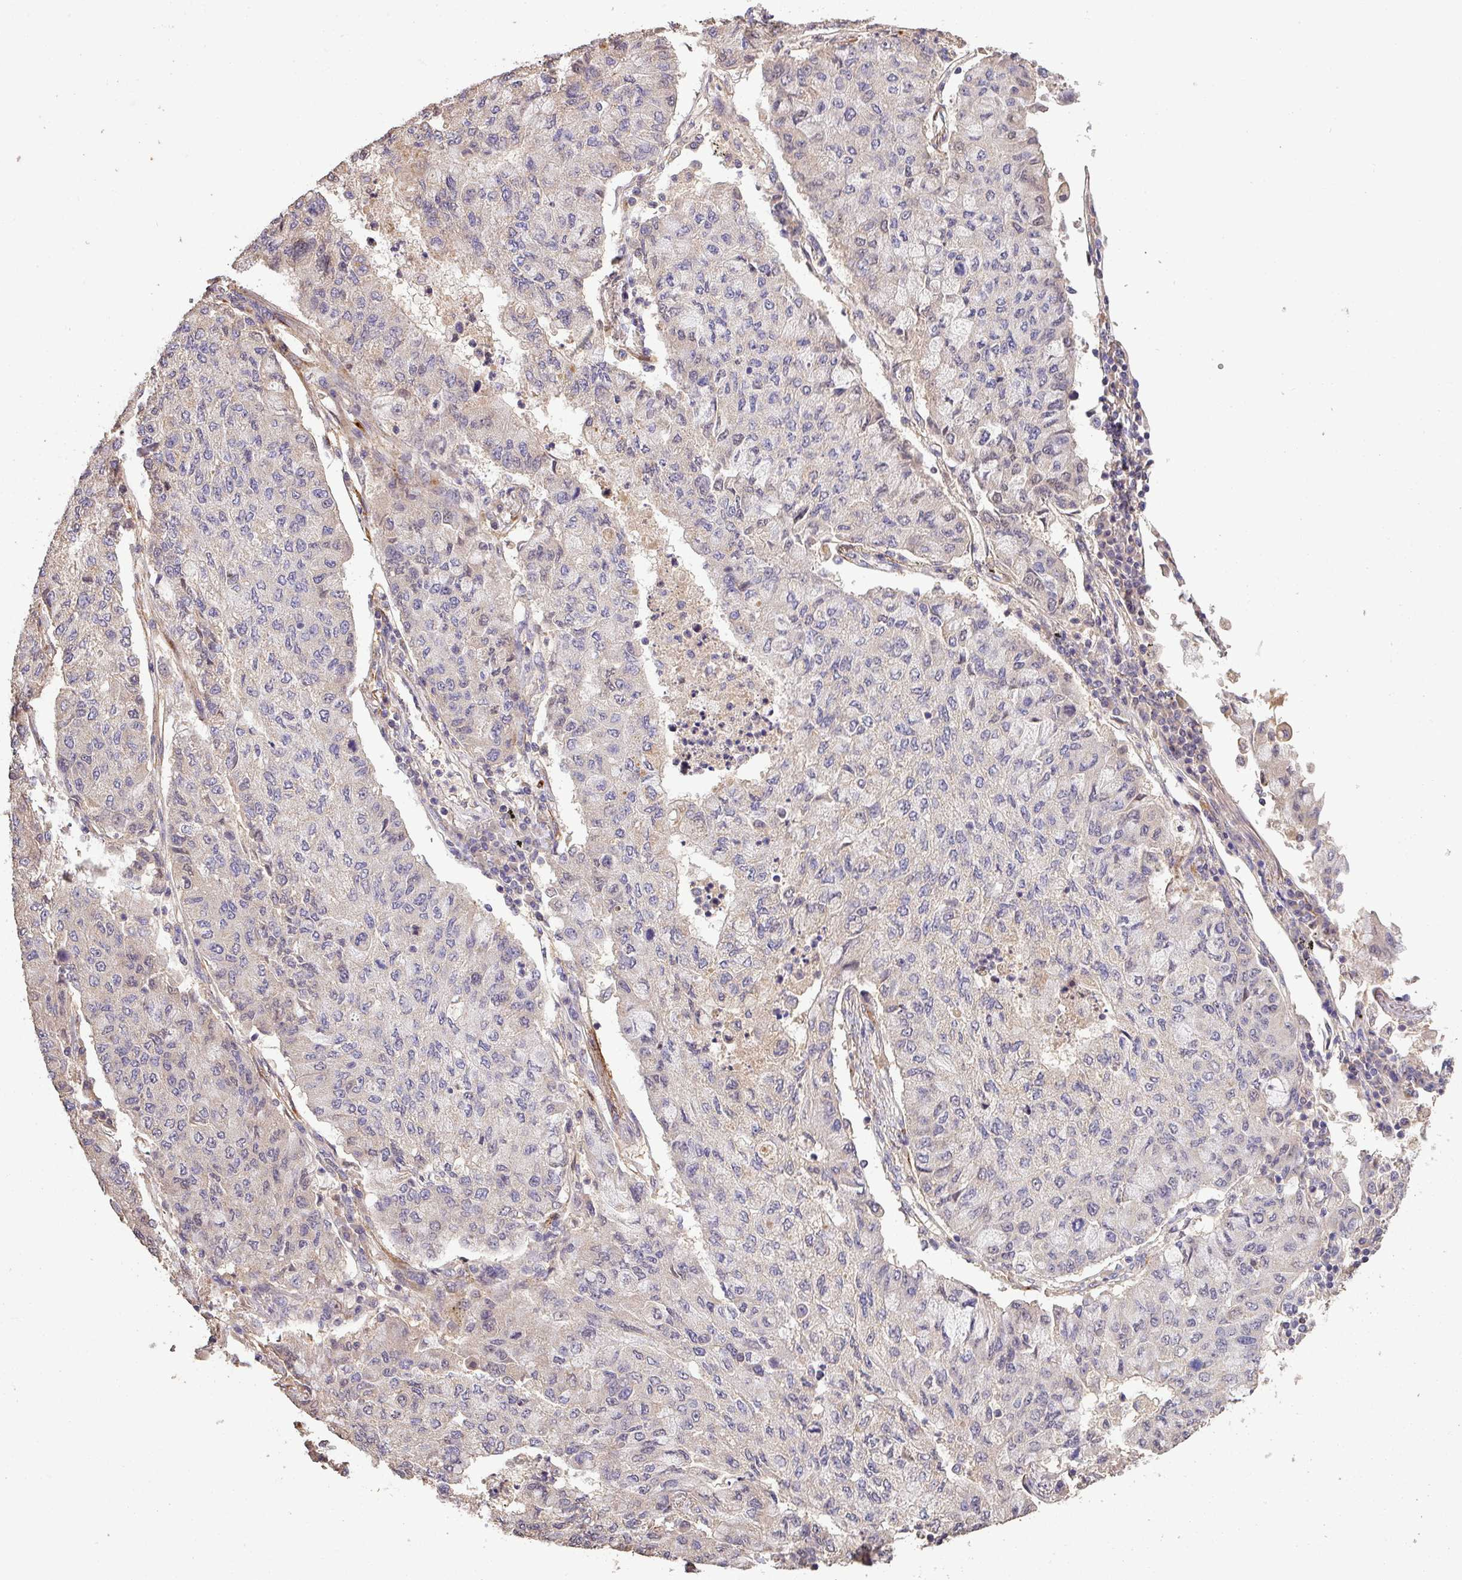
{"staining": {"intensity": "negative", "quantity": "none", "location": "none"}, "tissue": "lung cancer", "cell_type": "Tumor cells", "image_type": "cancer", "snomed": [{"axis": "morphology", "description": "Squamous cell carcinoma, NOS"}, {"axis": "topography", "description": "Lung"}], "caption": "IHC histopathology image of human squamous cell carcinoma (lung) stained for a protein (brown), which exhibits no staining in tumor cells. The staining is performed using DAB brown chromogen with nuclei counter-stained in using hematoxylin.", "gene": "ISLR", "patient": {"sex": "male", "age": 74}}